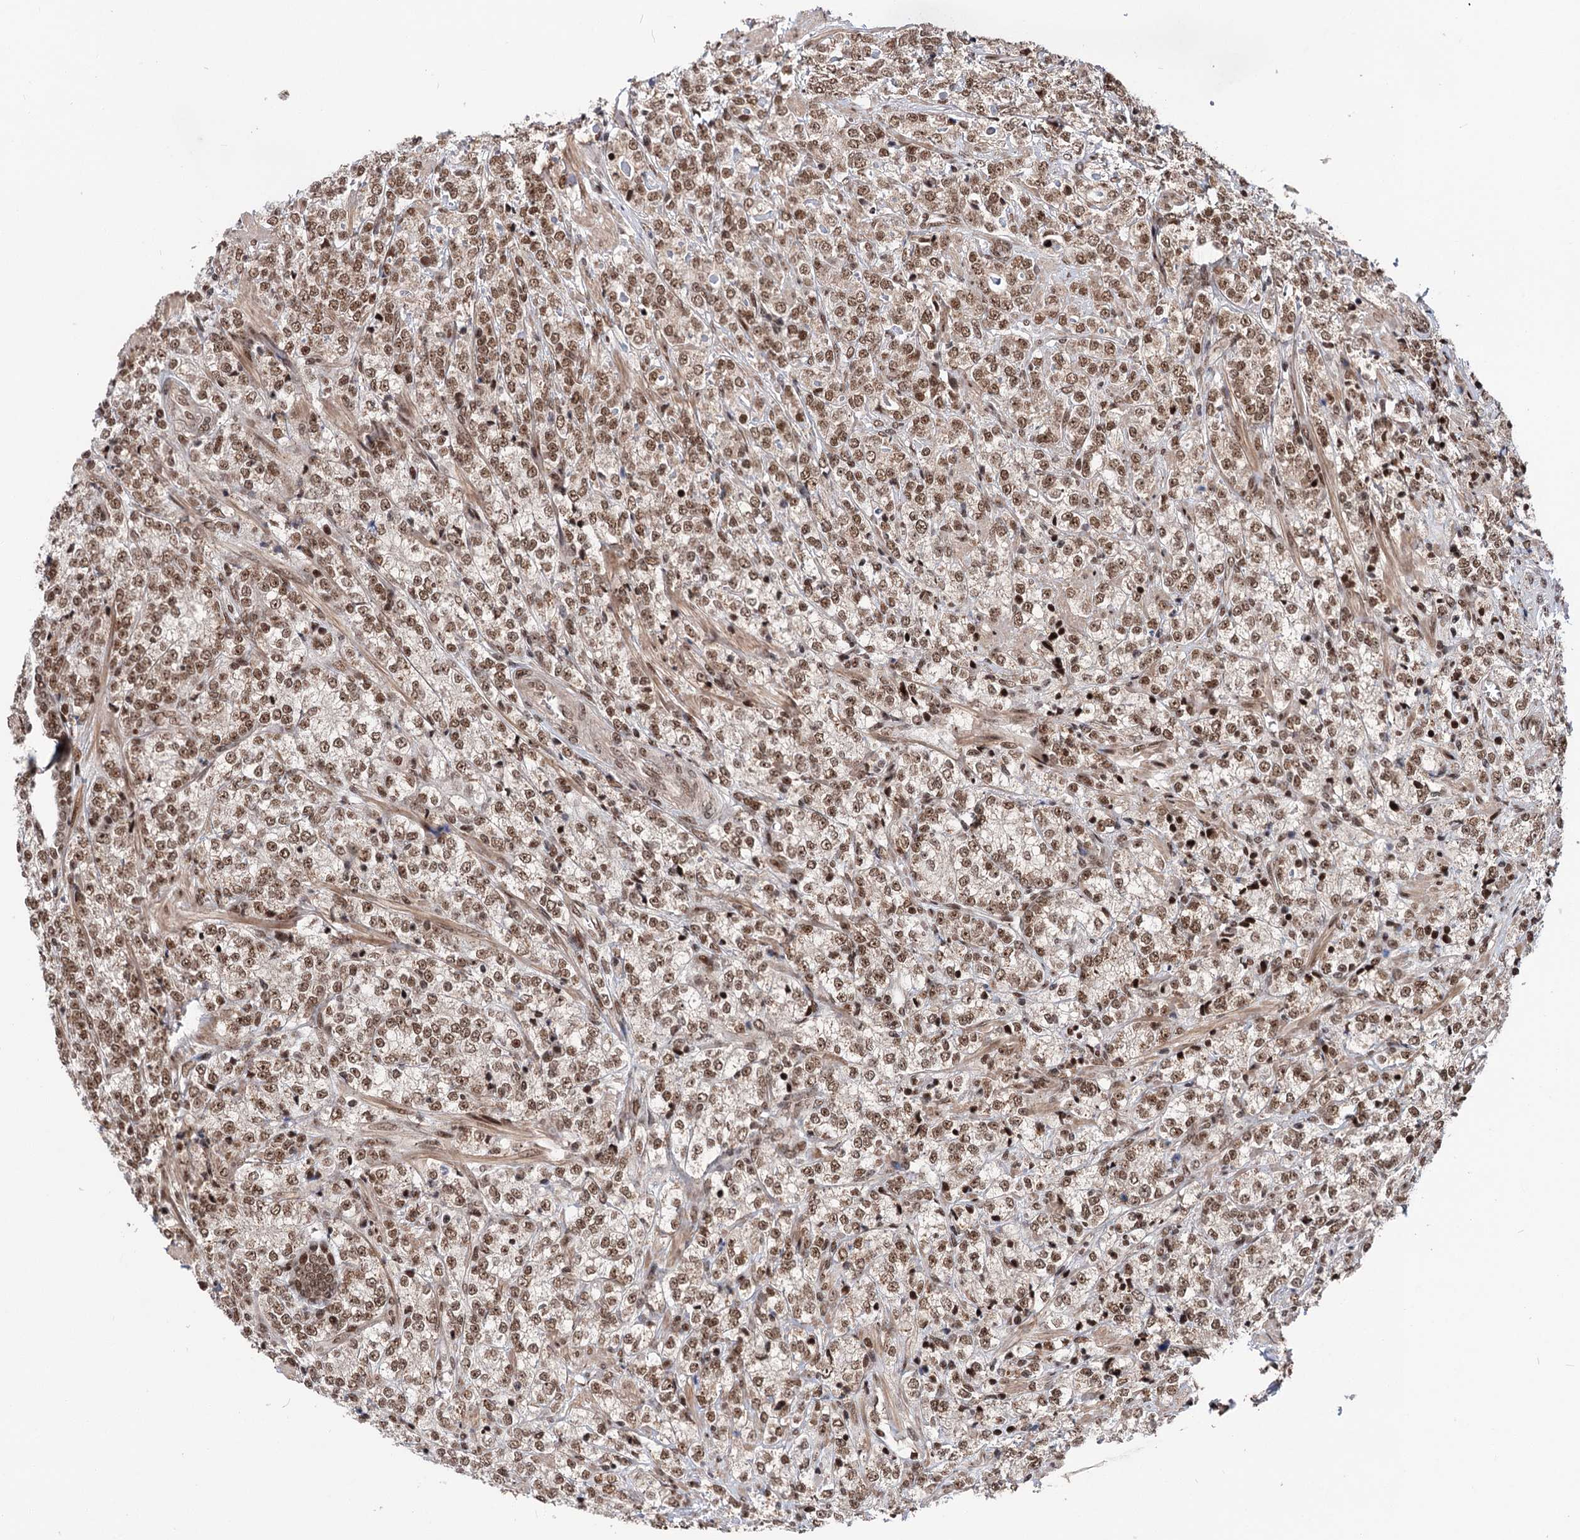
{"staining": {"intensity": "moderate", "quantity": ">75%", "location": "nuclear"}, "tissue": "prostate cancer", "cell_type": "Tumor cells", "image_type": "cancer", "snomed": [{"axis": "morphology", "description": "Adenocarcinoma, High grade"}, {"axis": "topography", "description": "Prostate"}], "caption": "Brown immunohistochemical staining in prostate adenocarcinoma (high-grade) reveals moderate nuclear staining in about >75% of tumor cells.", "gene": "MAML1", "patient": {"sex": "male", "age": 69}}